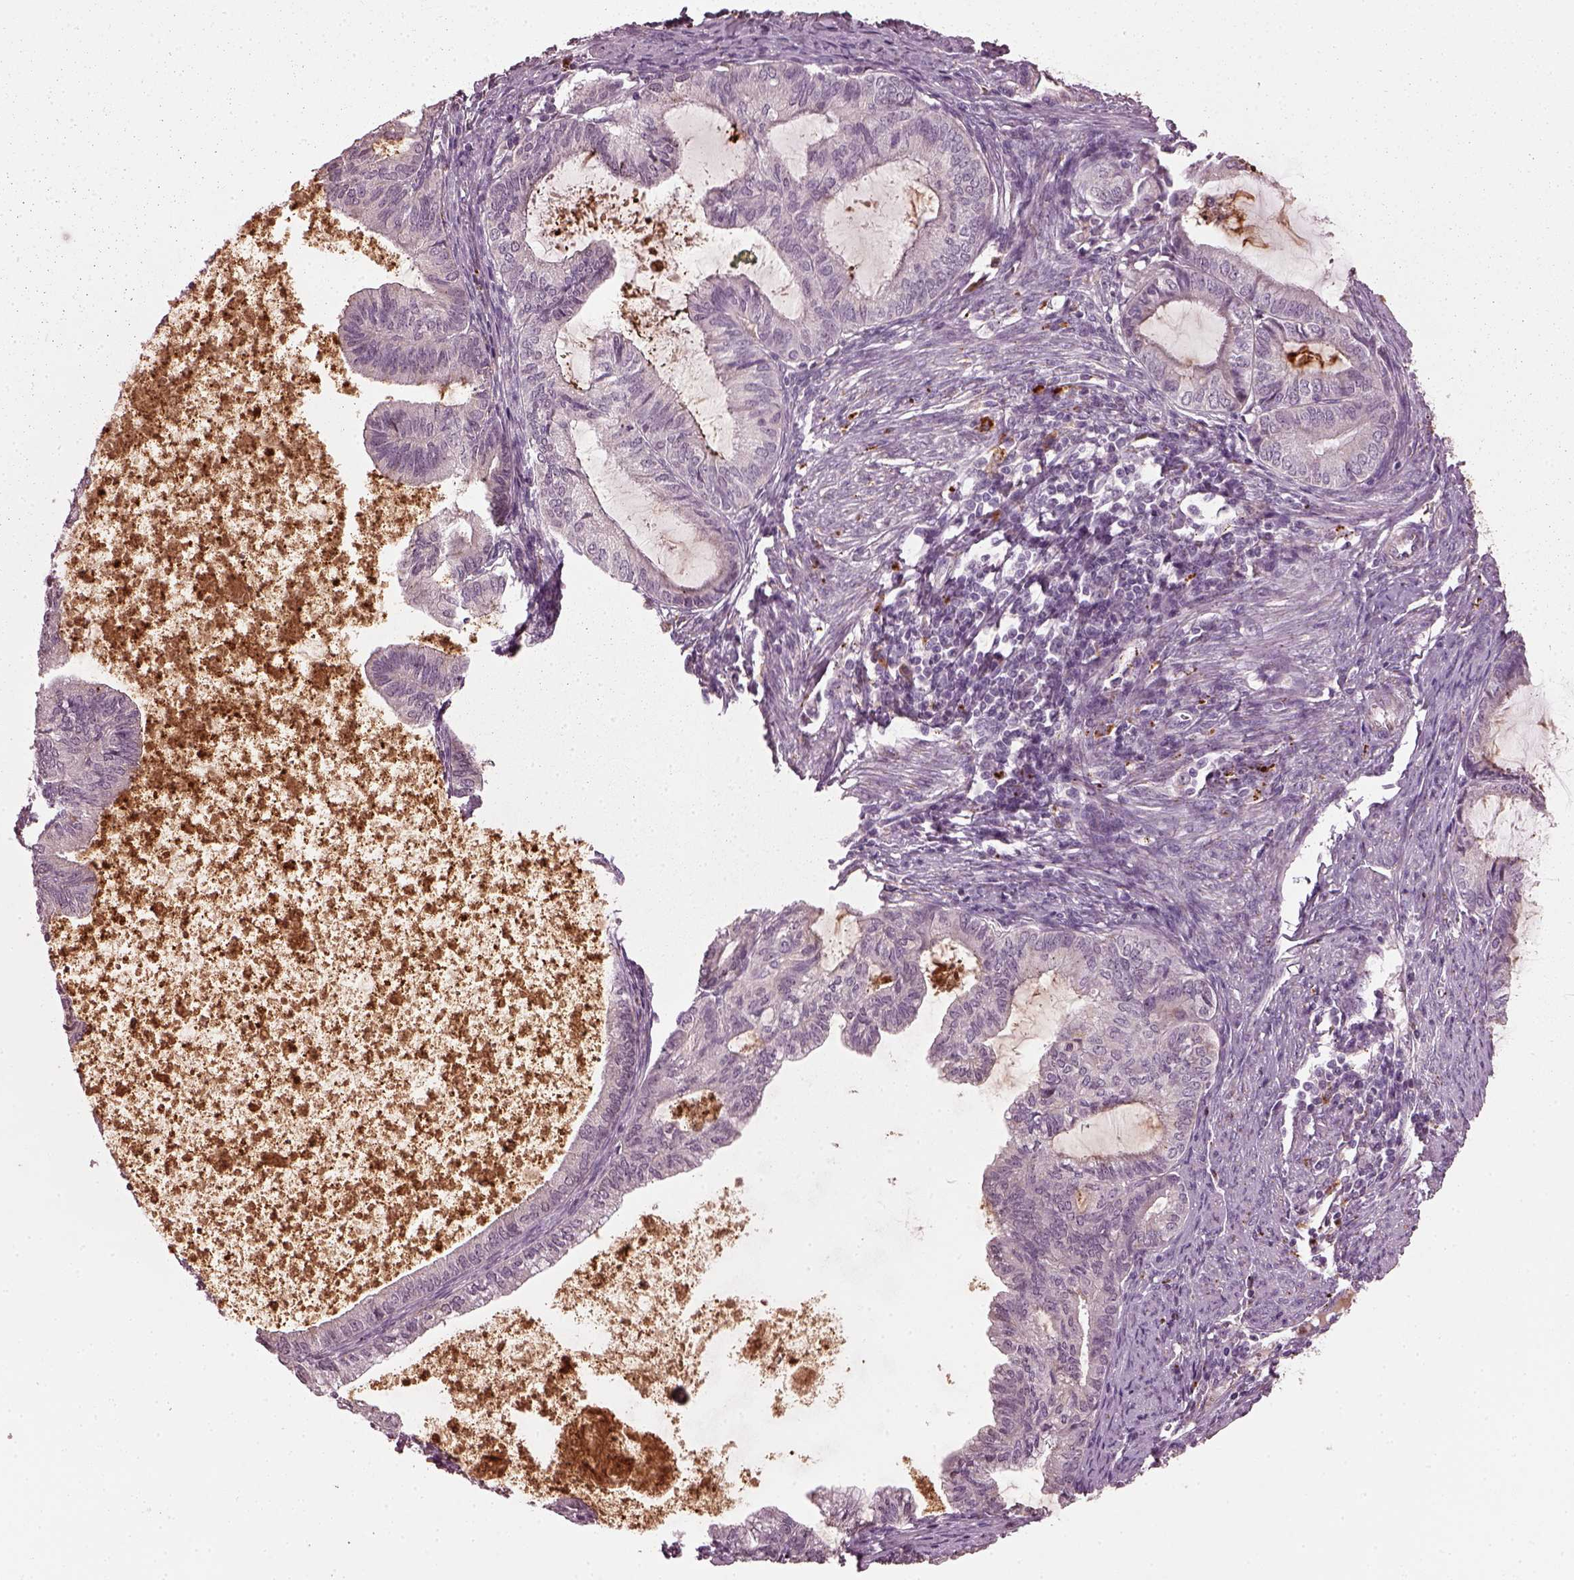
{"staining": {"intensity": "negative", "quantity": "none", "location": "none"}, "tissue": "endometrial cancer", "cell_type": "Tumor cells", "image_type": "cancer", "snomed": [{"axis": "morphology", "description": "Adenocarcinoma, NOS"}, {"axis": "topography", "description": "Endometrium"}], "caption": "Tumor cells show no significant expression in endometrial cancer.", "gene": "RUFY3", "patient": {"sex": "female", "age": 86}}